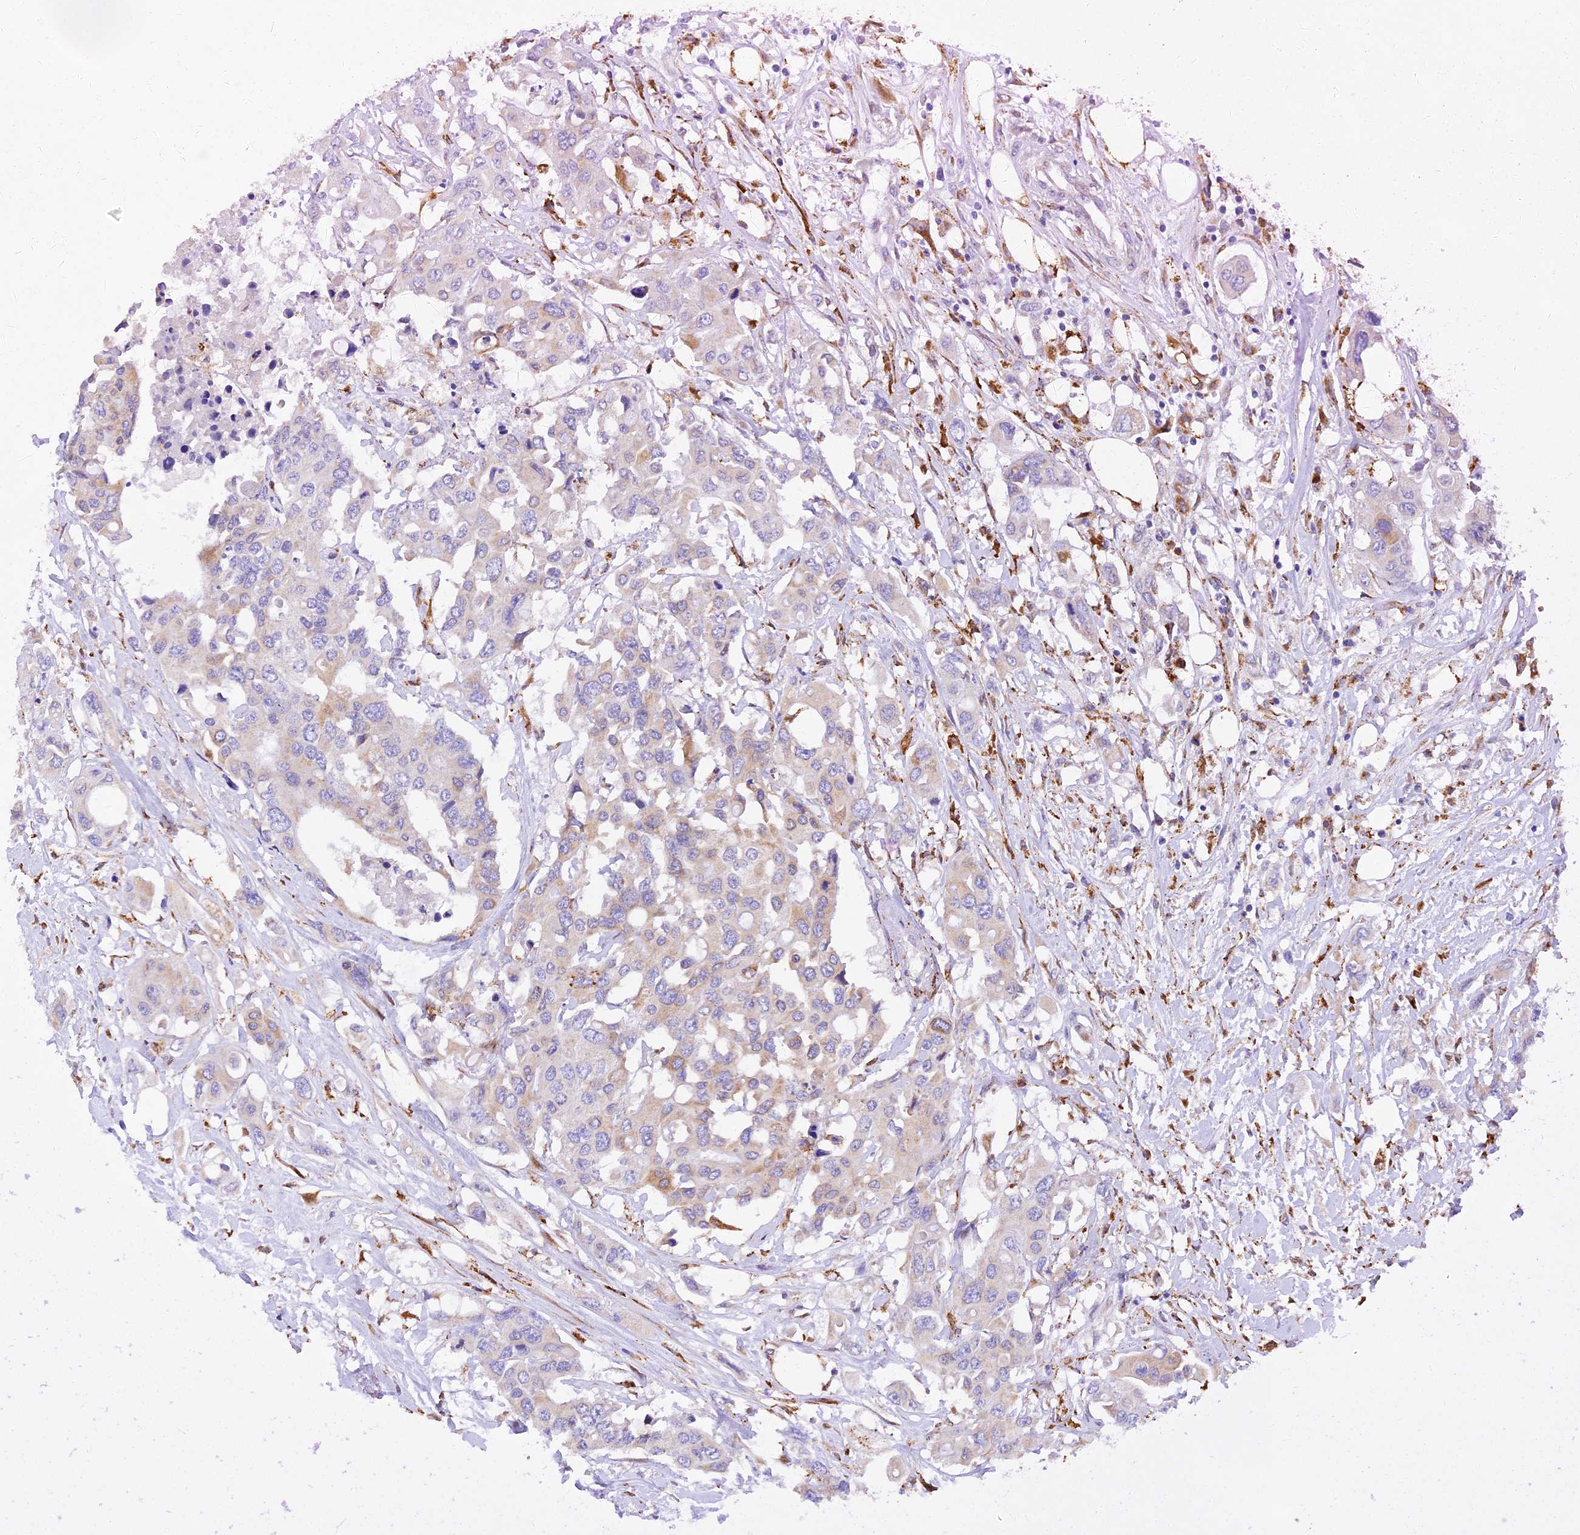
{"staining": {"intensity": "negative", "quantity": "none", "location": "none"}, "tissue": "colorectal cancer", "cell_type": "Tumor cells", "image_type": "cancer", "snomed": [{"axis": "morphology", "description": "Adenocarcinoma, NOS"}, {"axis": "topography", "description": "Colon"}], "caption": "An immunohistochemistry micrograph of colorectal cancer (adenocarcinoma) is shown. There is no staining in tumor cells of colorectal cancer (adenocarcinoma).", "gene": "VKORC1", "patient": {"sex": "male", "age": 77}}